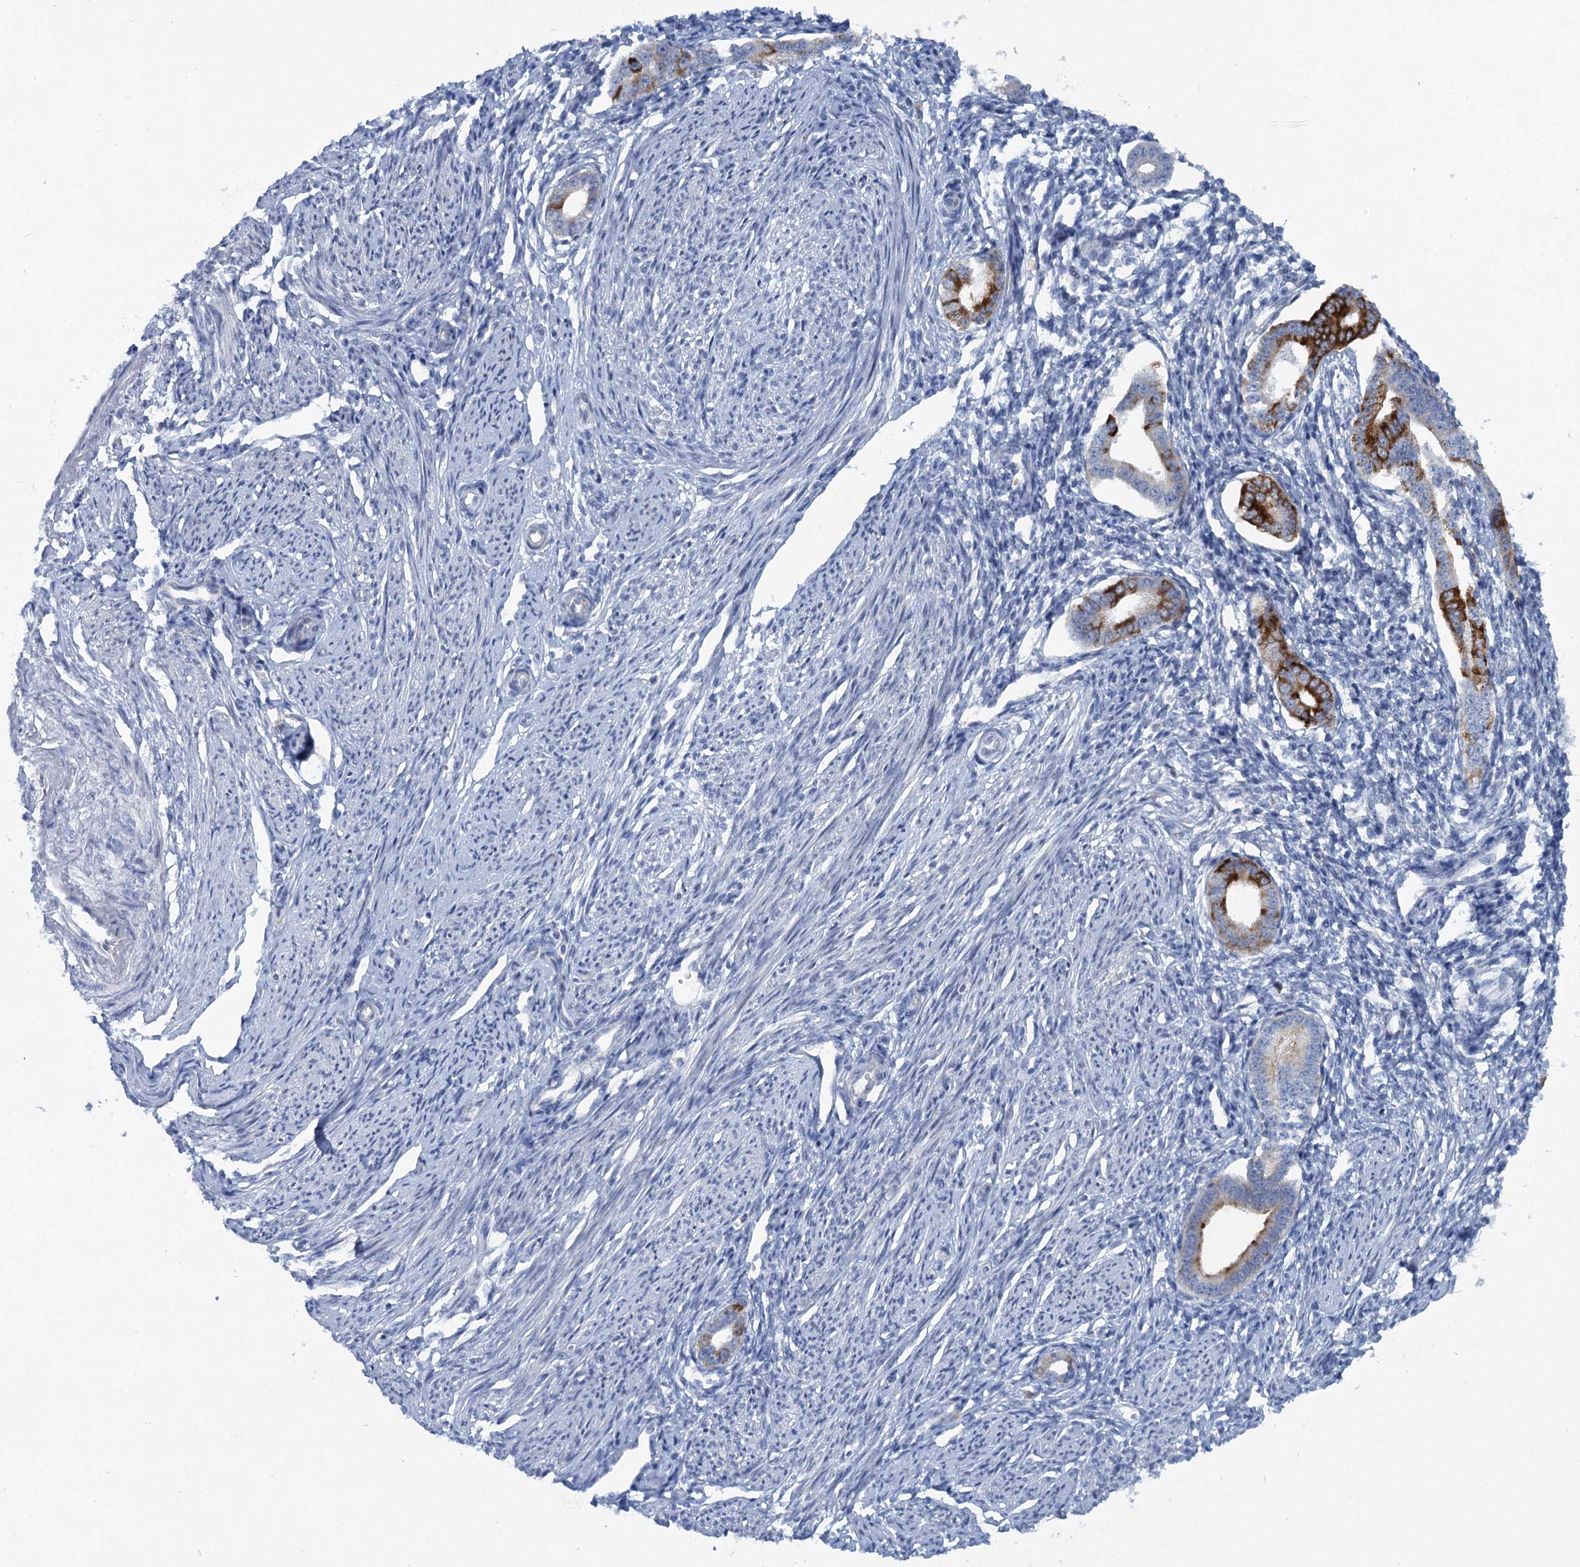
{"staining": {"intensity": "negative", "quantity": "none", "location": "none"}, "tissue": "endometrium", "cell_type": "Cells in endometrial stroma", "image_type": "normal", "snomed": [{"axis": "morphology", "description": "Normal tissue, NOS"}, {"axis": "topography", "description": "Endometrium"}], "caption": "DAB (3,3'-diaminobenzidine) immunohistochemical staining of benign endometrium reveals no significant staining in cells in endometrial stroma.", "gene": "QPCTL", "patient": {"sex": "female", "age": 56}}